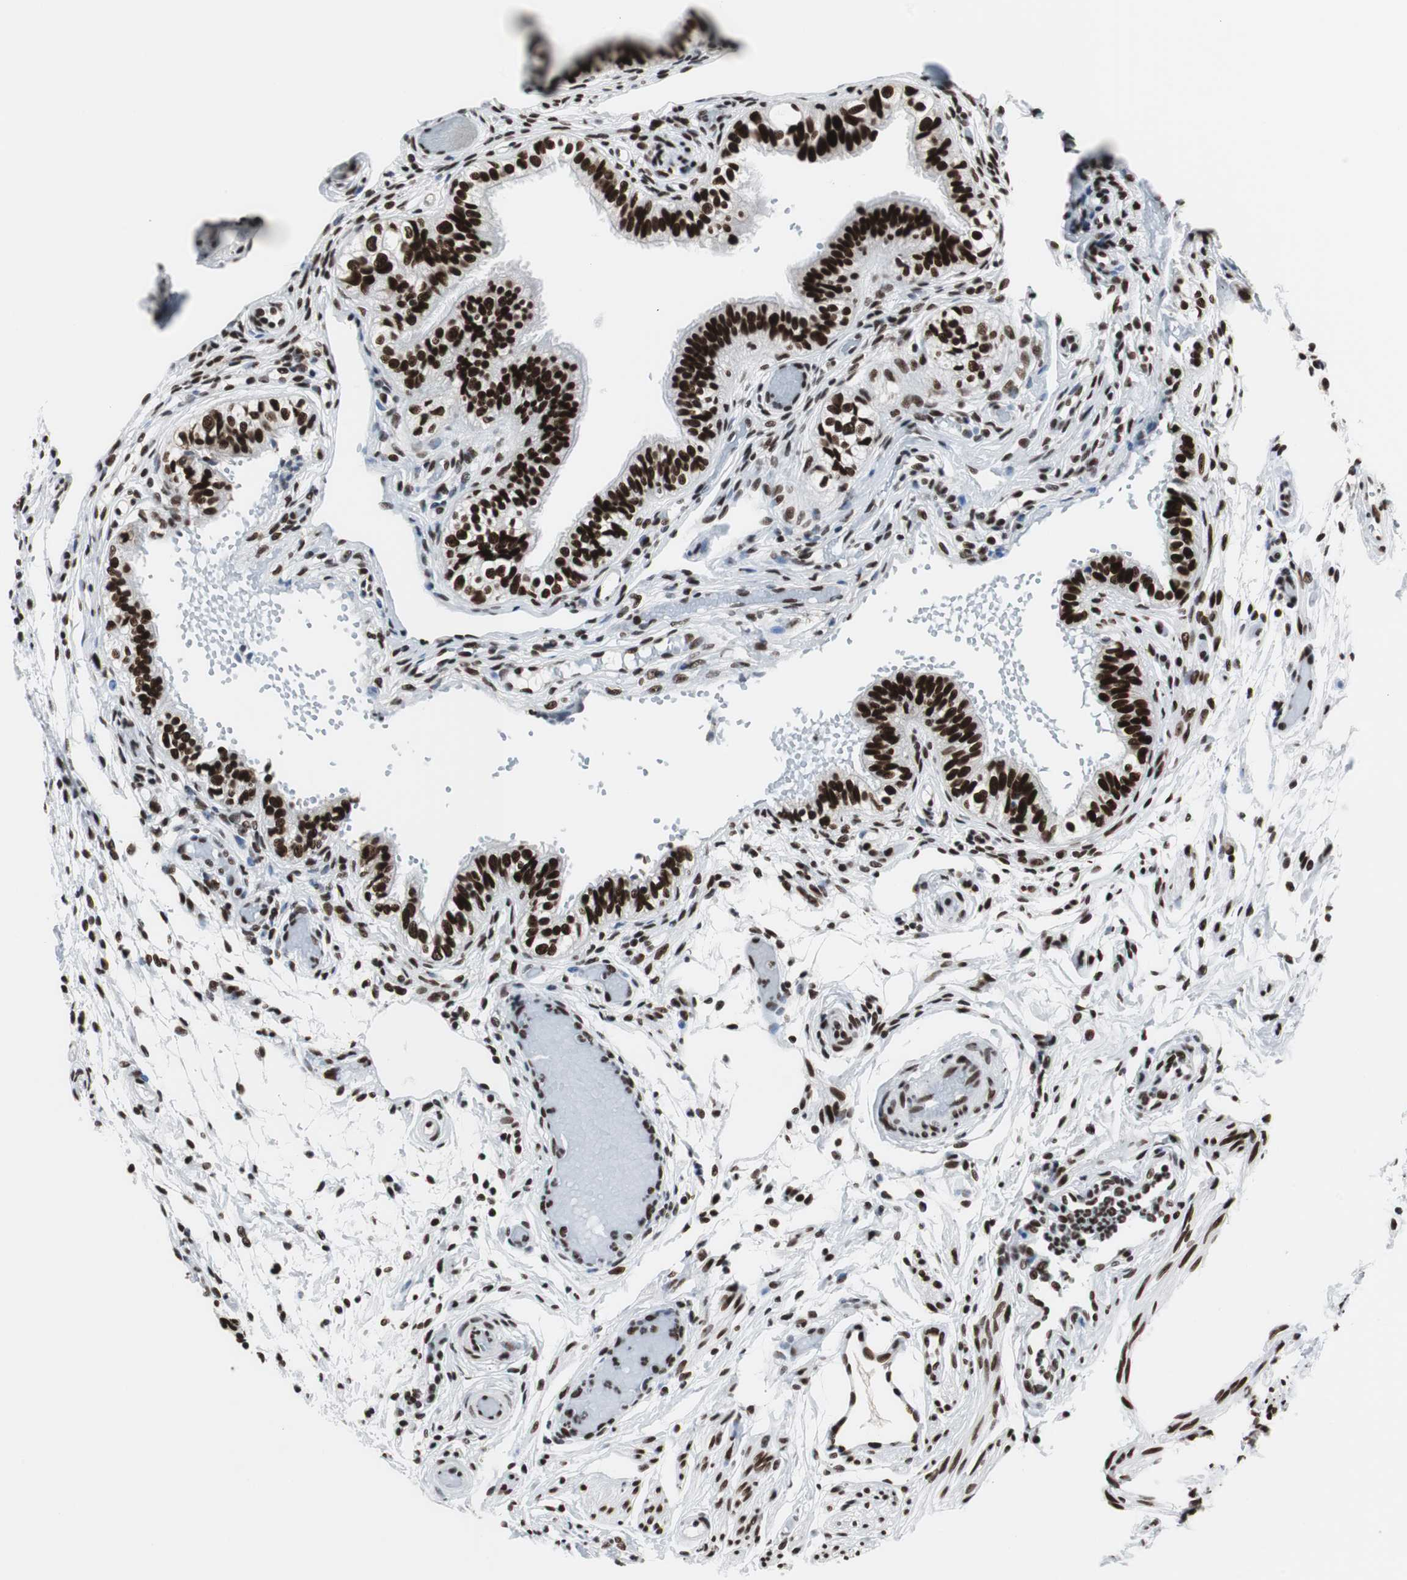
{"staining": {"intensity": "strong", "quantity": ">75%", "location": "nuclear"}, "tissue": "fallopian tube", "cell_type": "Glandular cells", "image_type": "normal", "snomed": [{"axis": "morphology", "description": "Normal tissue, NOS"}, {"axis": "morphology", "description": "Dermoid, NOS"}, {"axis": "topography", "description": "Fallopian tube"}], "caption": "Approximately >75% of glandular cells in normal fallopian tube exhibit strong nuclear protein staining as visualized by brown immunohistochemical staining.", "gene": "XRCC1", "patient": {"sex": "female", "age": 33}}